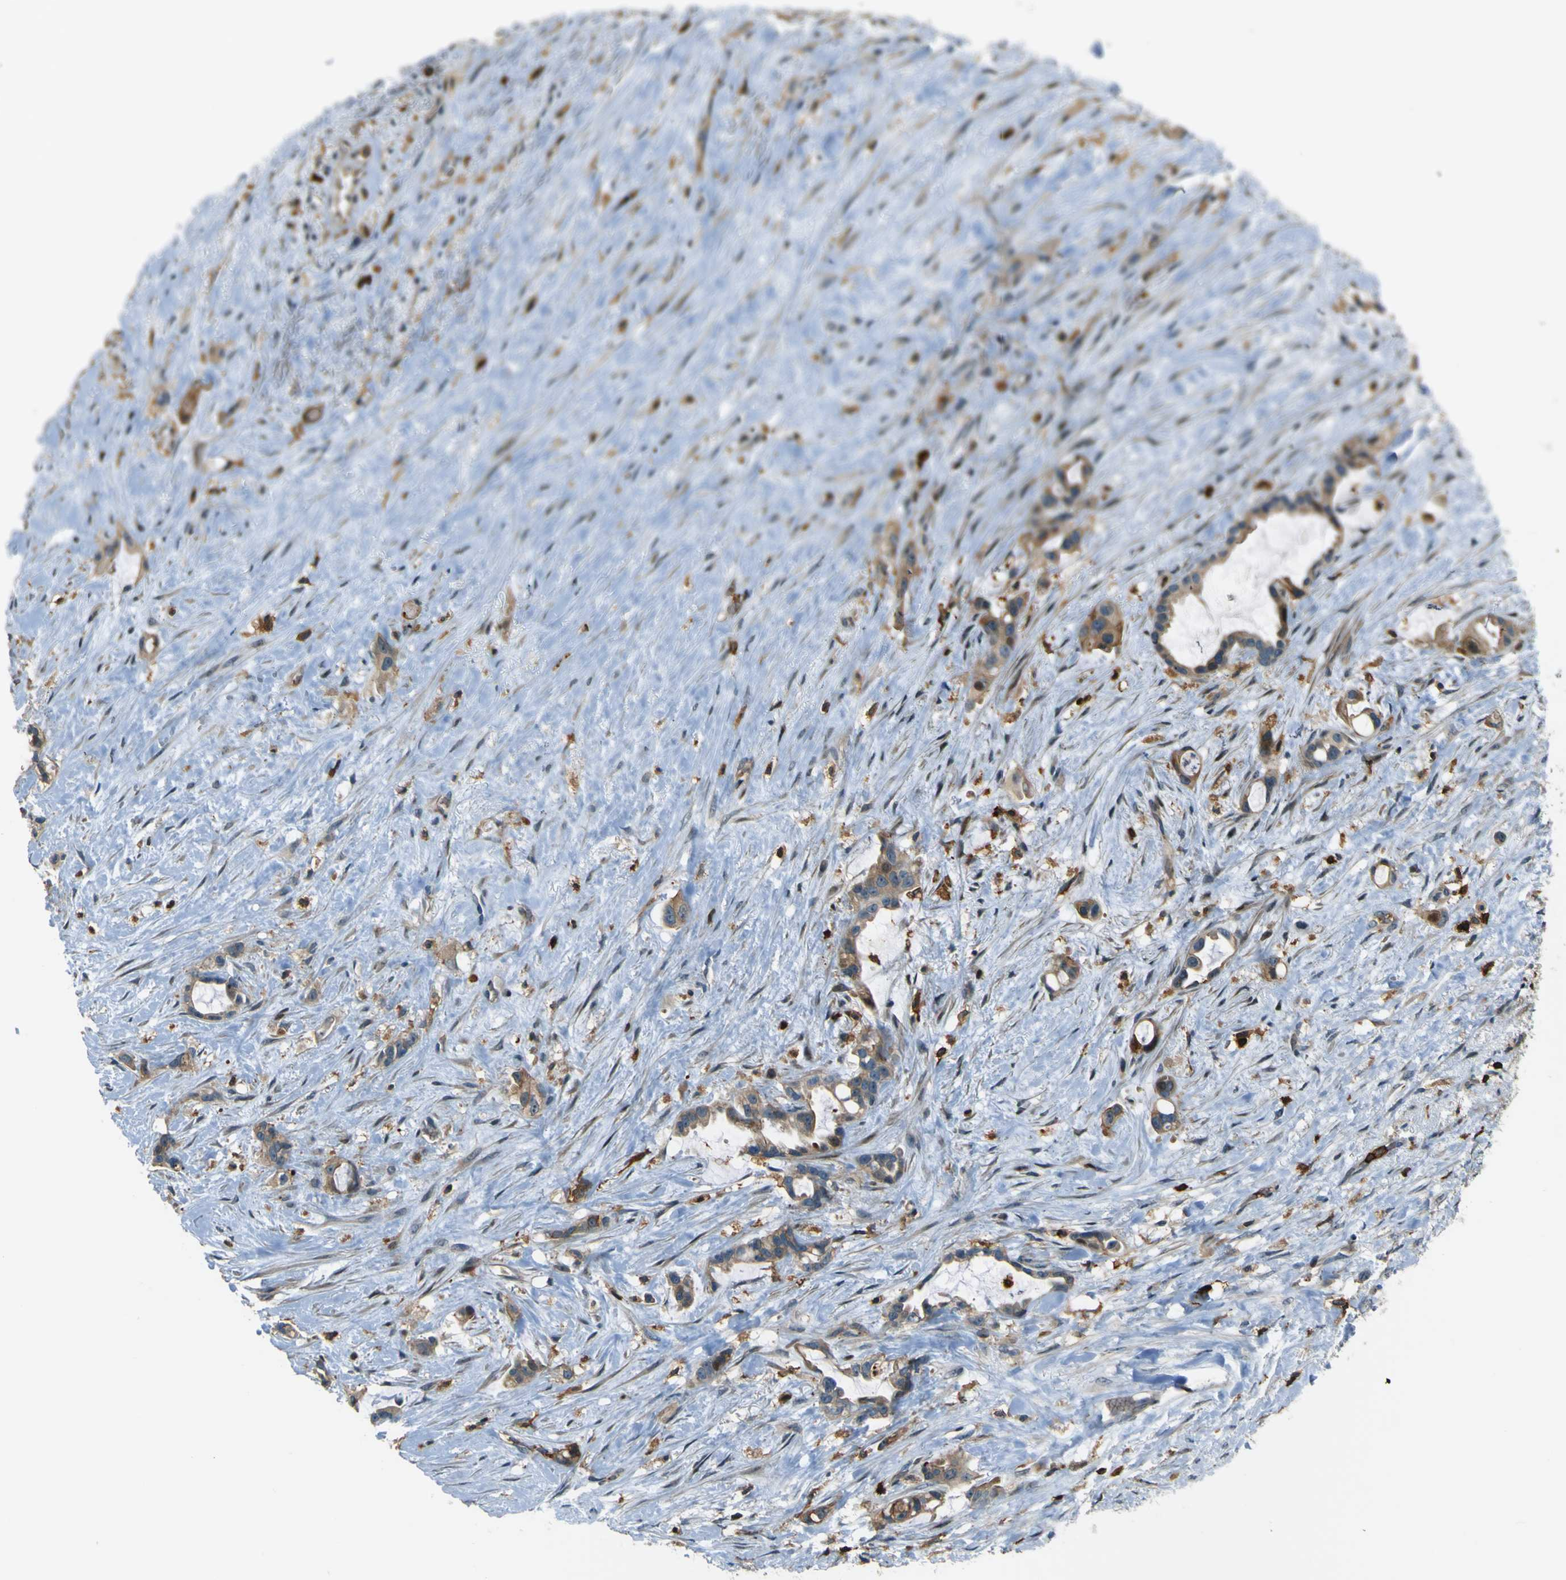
{"staining": {"intensity": "weak", "quantity": ">75%", "location": "cytoplasmic/membranous"}, "tissue": "liver cancer", "cell_type": "Tumor cells", "image_type": "cancer", "snomed": [{"axis": "morphology", "description": "Cholangiocarcinoma"}, {"axis": "topography", "description": "Liver"}], "caption": "Protein positivity by immunohistochemistry shows weak cytoplasmic/membranous expression in about >75% of tumor cells in liver cancer (cholangiocarcinoma).", "gene": "PCDHB5", "patient": {"sex": "female", "age": 65}}